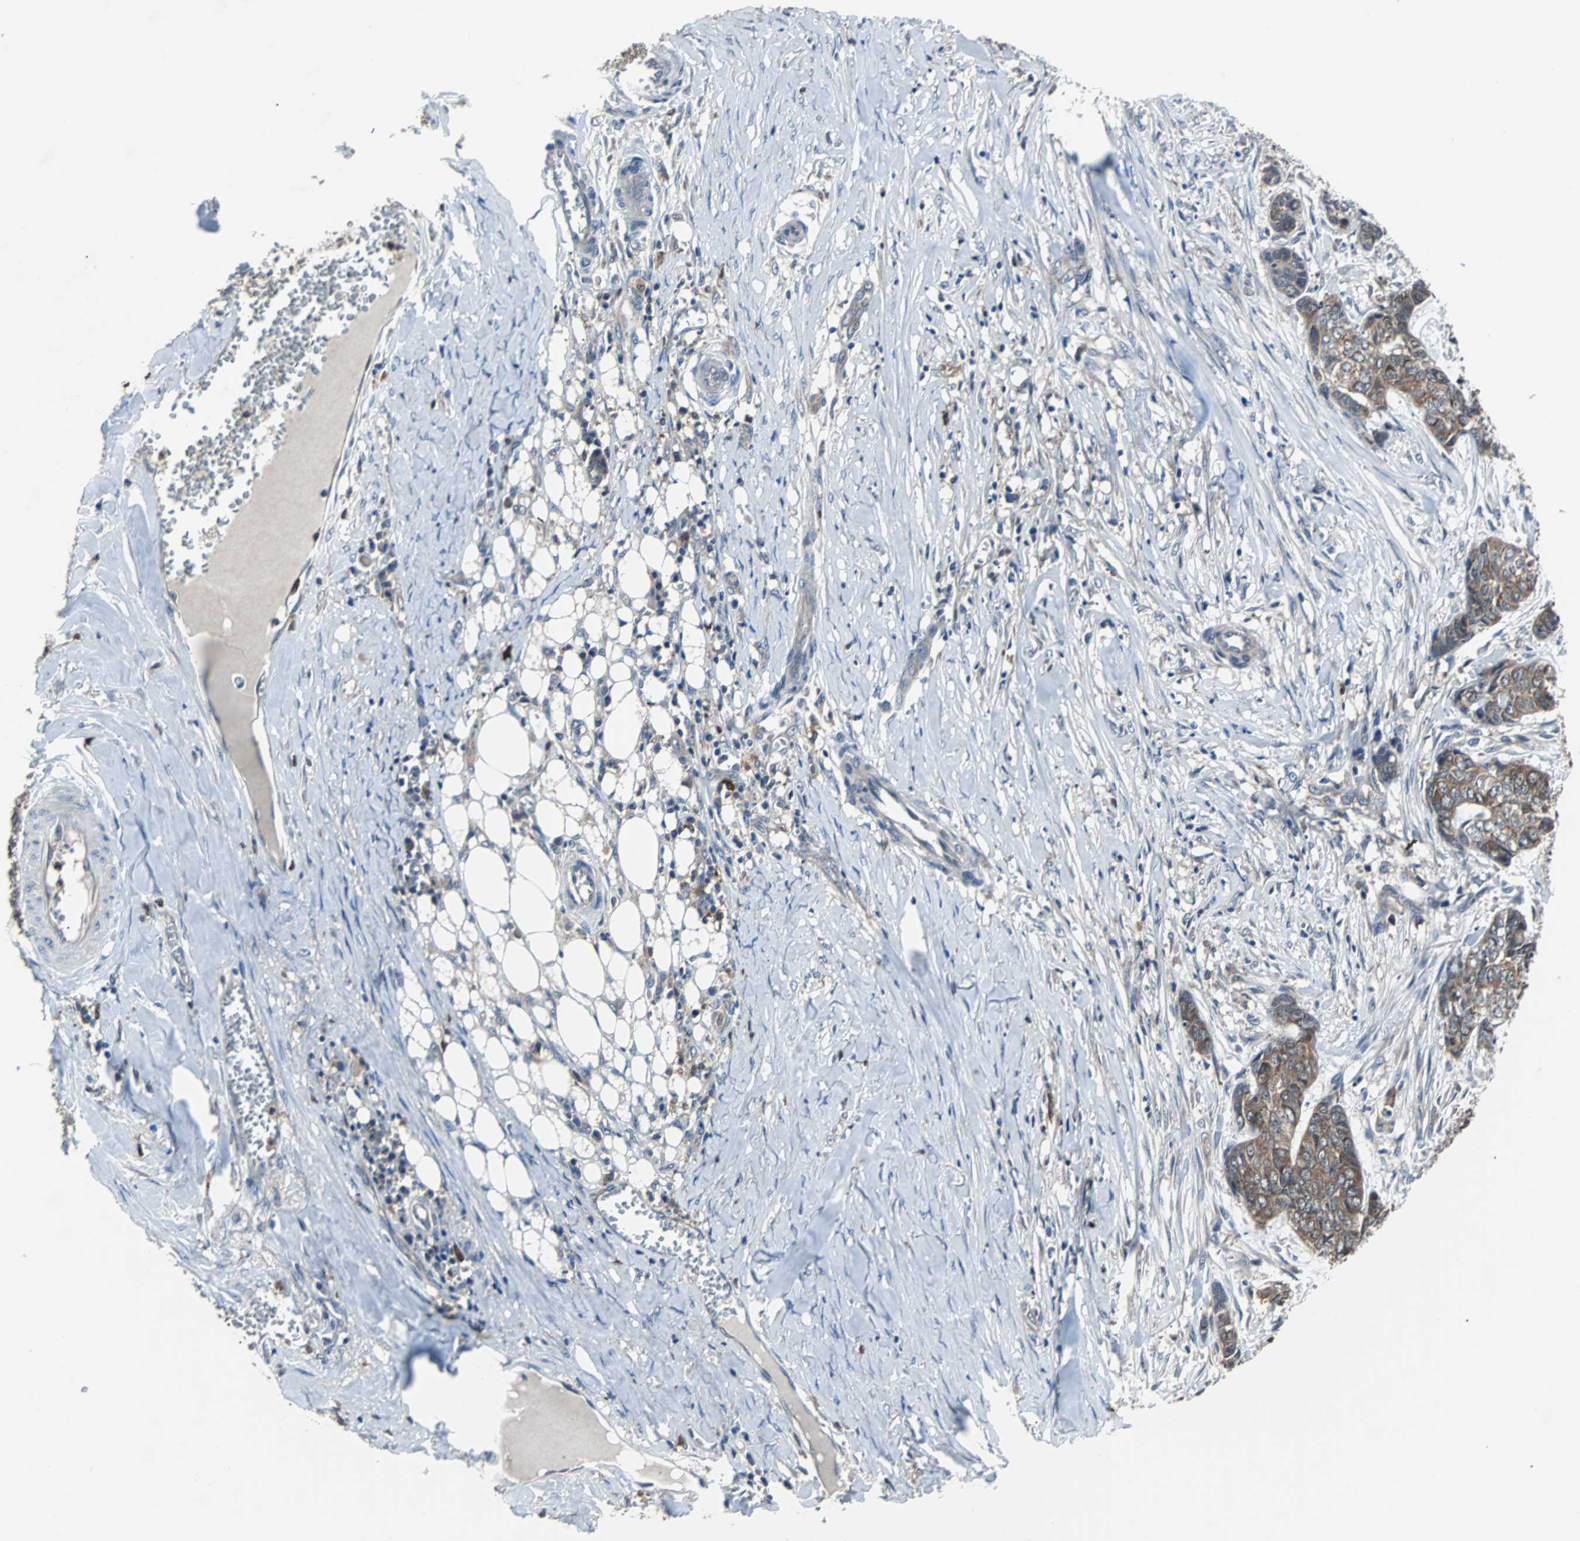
{"staining": {"intensity": "moderate", "quantity": ">75%", "location": "cytoplasmic/membranous"}, "tissue": "skin cancer", "cell_type": "Tumor cells", "image_type": "cancer", "snomed": [{"axis": "morphology", "description": "Basal cell carcinoma"}, {"axis": "topography", "description": "Skin"}], "caption": "High-magnification brightfield microscopy of skin cancer stained with DAB (brown) and counterstained with hematoxylin (blue). tumor cells exhibit moderate cytoplasmic/membranous expression is identified in about>75% of cells.", "gene": "PAK1", "patient": {"sex": "female", "age": 64}}